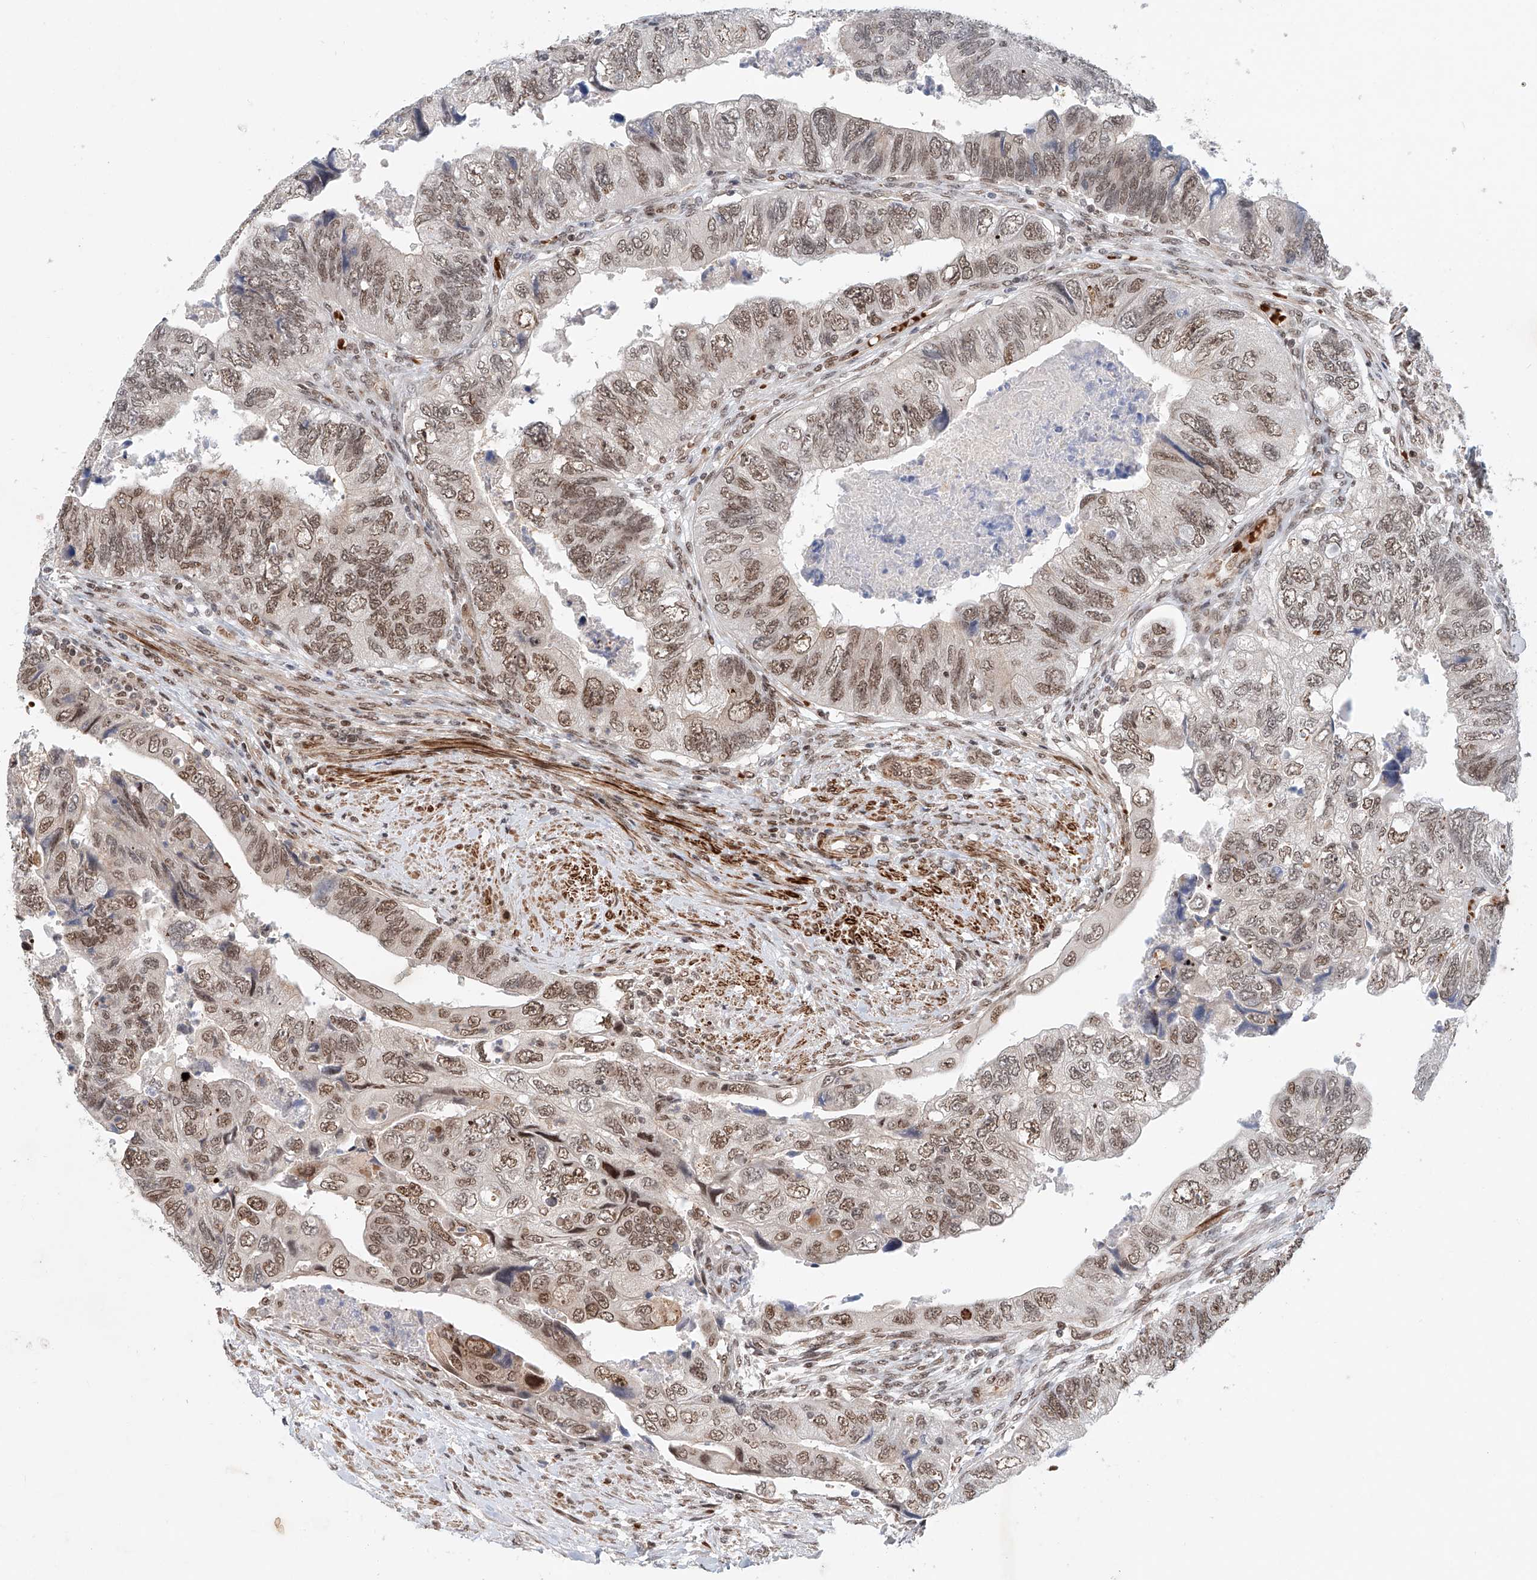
{"staining": {"intensity": "moderate", "quantity": ">75%", "location": "nuclear"}, "tissue": "colorectal cancer", "cell_type": "Tumor cells", "image_type": "cancer", "snomed": [{"axis": "morphology", "description": "Adenocarcinoma, NOS"}, {"axis": "topography", "description": "Rectum"}], "caption": "Human colorectal cancer (adenocarcinoma) stained with a protein marker exhibits moderate staining in tumor cells.", "gene": "ZNF470", "patient": {"sex": "male", "age": 63}}